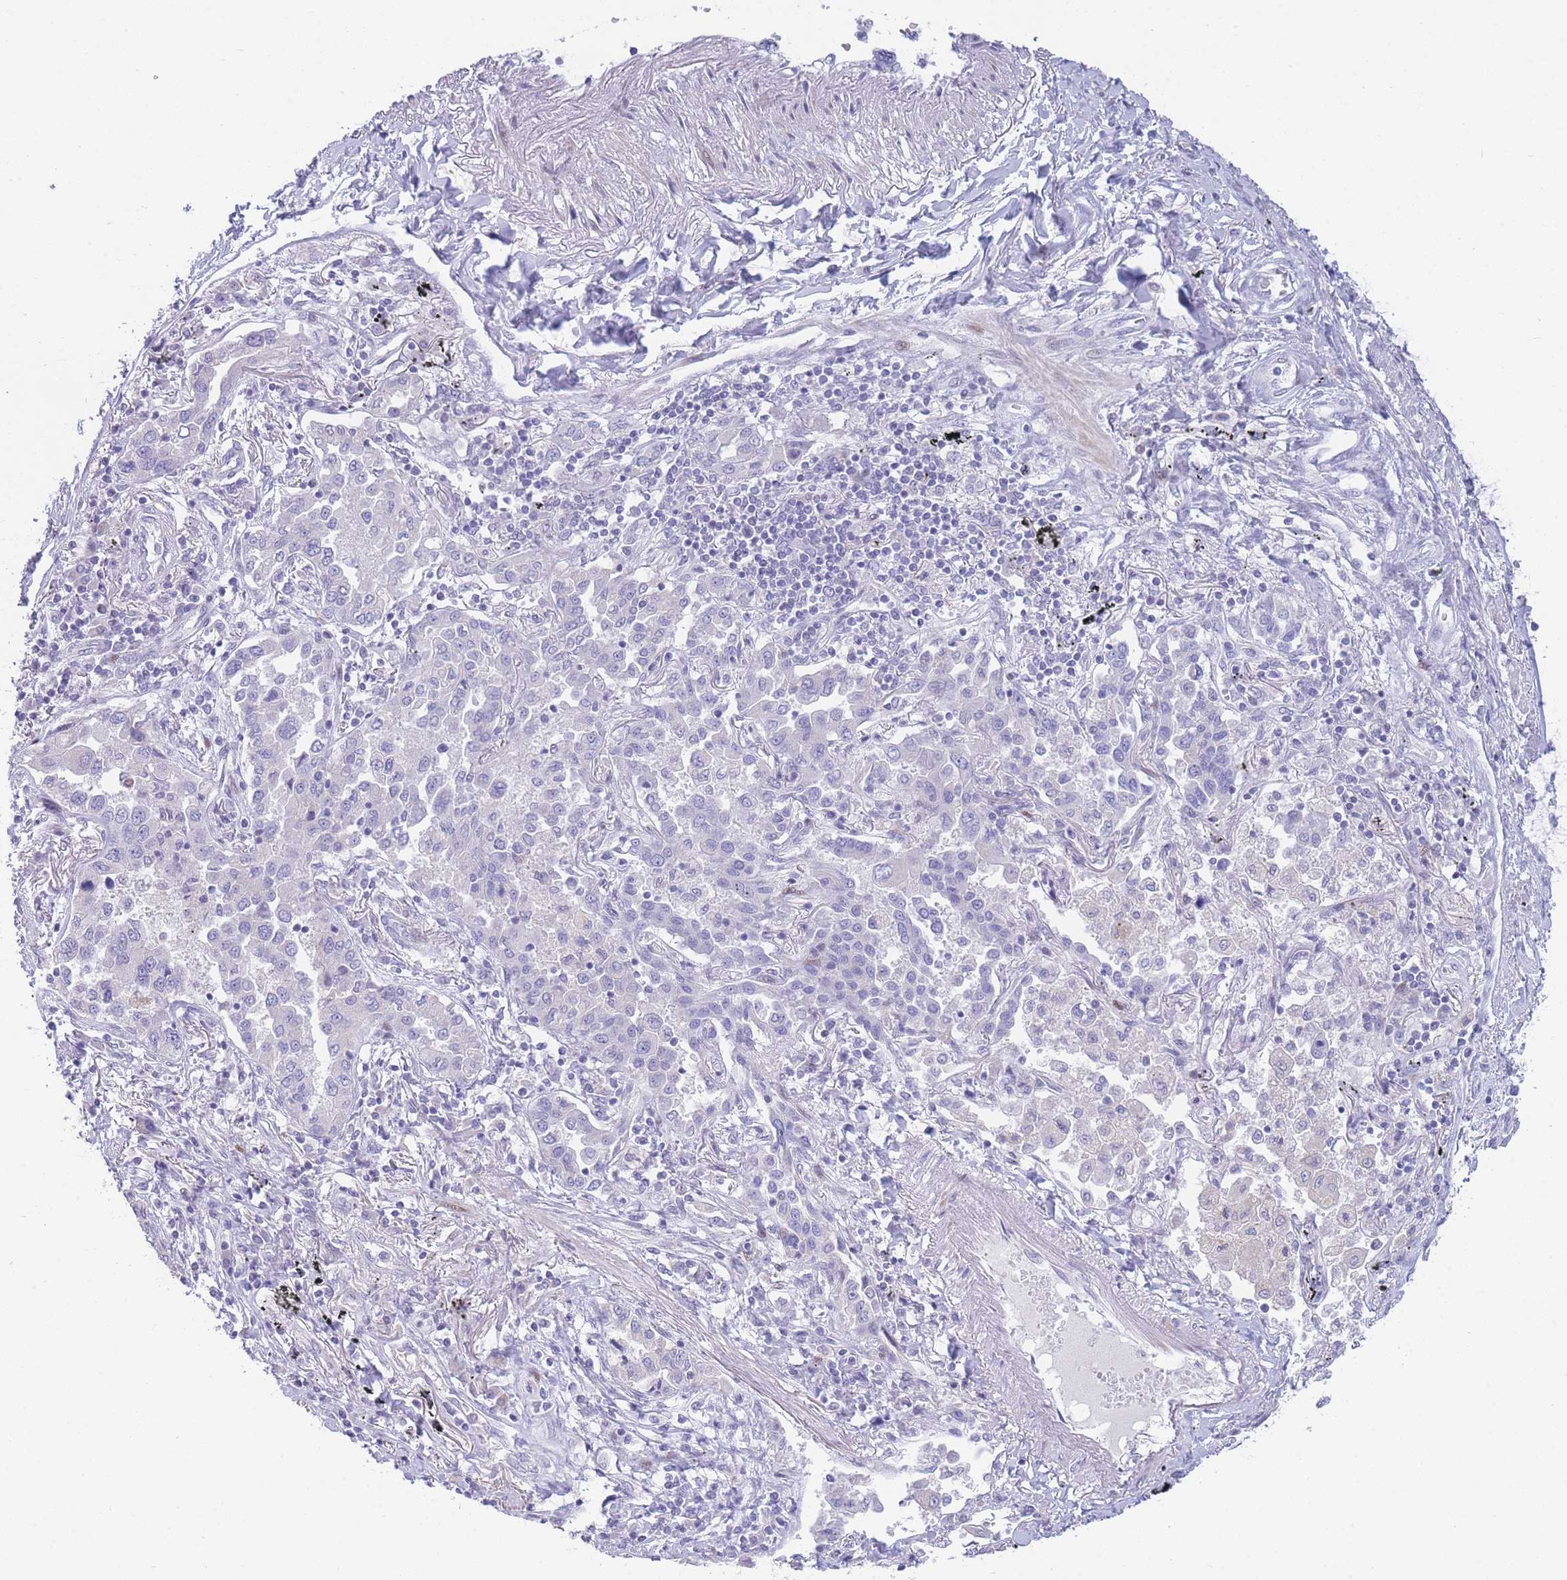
{"staining": {"intensity": "negative", "quantity": "none", "location": "none"}, "tissue": "lung cancer", "cell_type": "Tumor cells", "image_type": "cancer", "snomed": [{"axis": "morphology", "description": "Adenocarcinoma, NOS"}, {"axis": "topography", "description": "Lung"}], "caption": "Immunohistochemistry (IHC) histopathology image of human lung cancer (adenocarcinoma) stained for a protein (brown), which demonstrates no staining in tumor cells. (IHC, brightfield microscopy, high magnification).", "gene": "SHCBP1", "patient": {"sex": "male", "age": 67}}